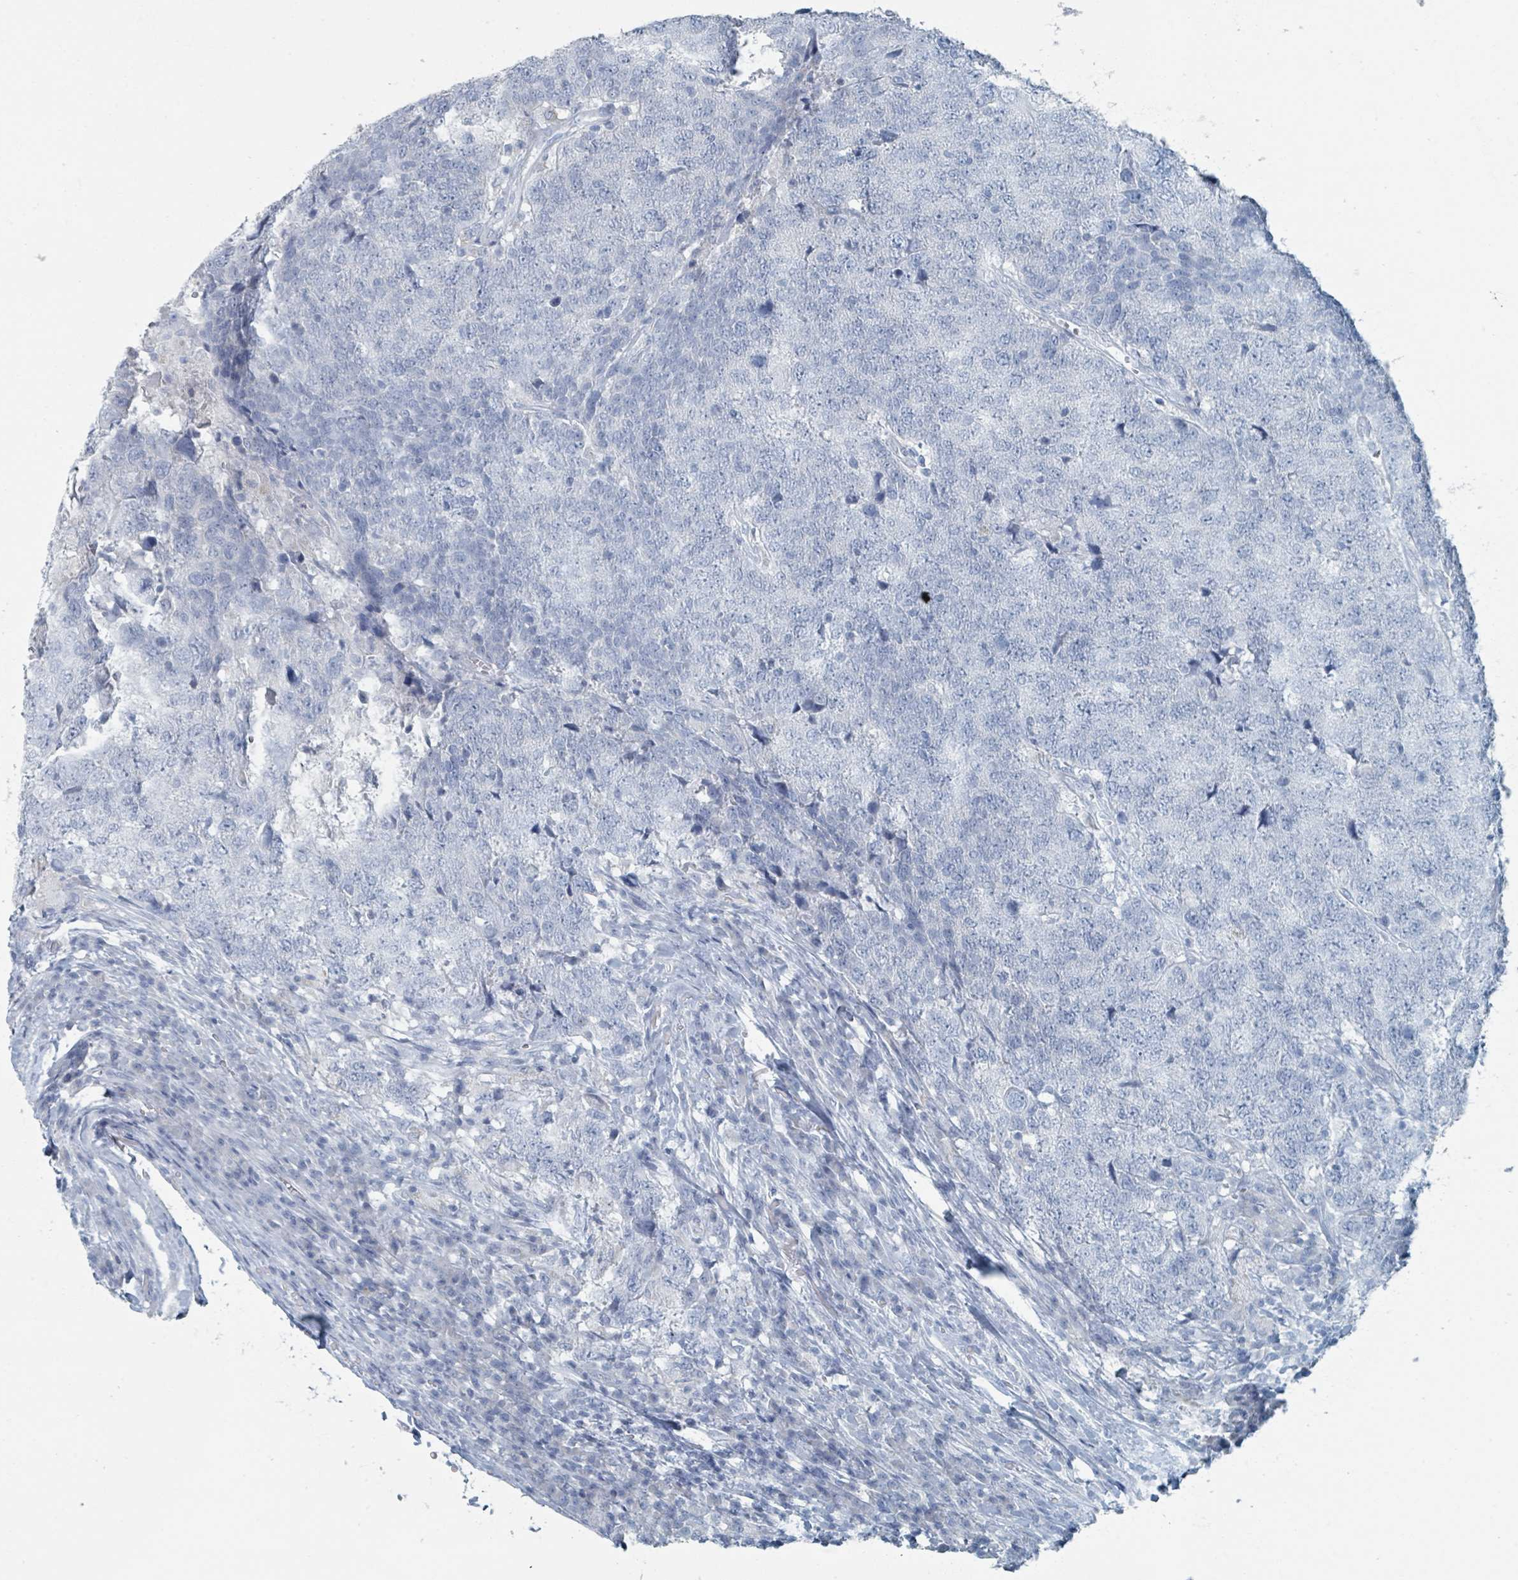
{"staining": {"intensity": "negative", "quantity": "none", "location": "none"}, "tissue": "head and neck cancer", "cell_type": "Tumor cells", "image_type": "cancer", "snomed": [{"axis": "morphology", "description": "Normal tissue, NOS"}, {"axis": "morphology", "description": "Squamous cell carcinoma, NOS"}, {"axis": "topography", "description": "Skeletal muscle"}, {"axis": "topography", "description": "Vascular tissue"}, {"axis": "topography", "description": "Peripheral nerve tissue"}, {"axis": "topography", "description": "Head-Neck"}], "caption": "Human head and neck cancer (squamous cell carcinoma) stained for a protein using IHC demonstrates no positivity in tumor cells.", "gene": "GAMT", "patient": {"sex": "male", "age": 66}}